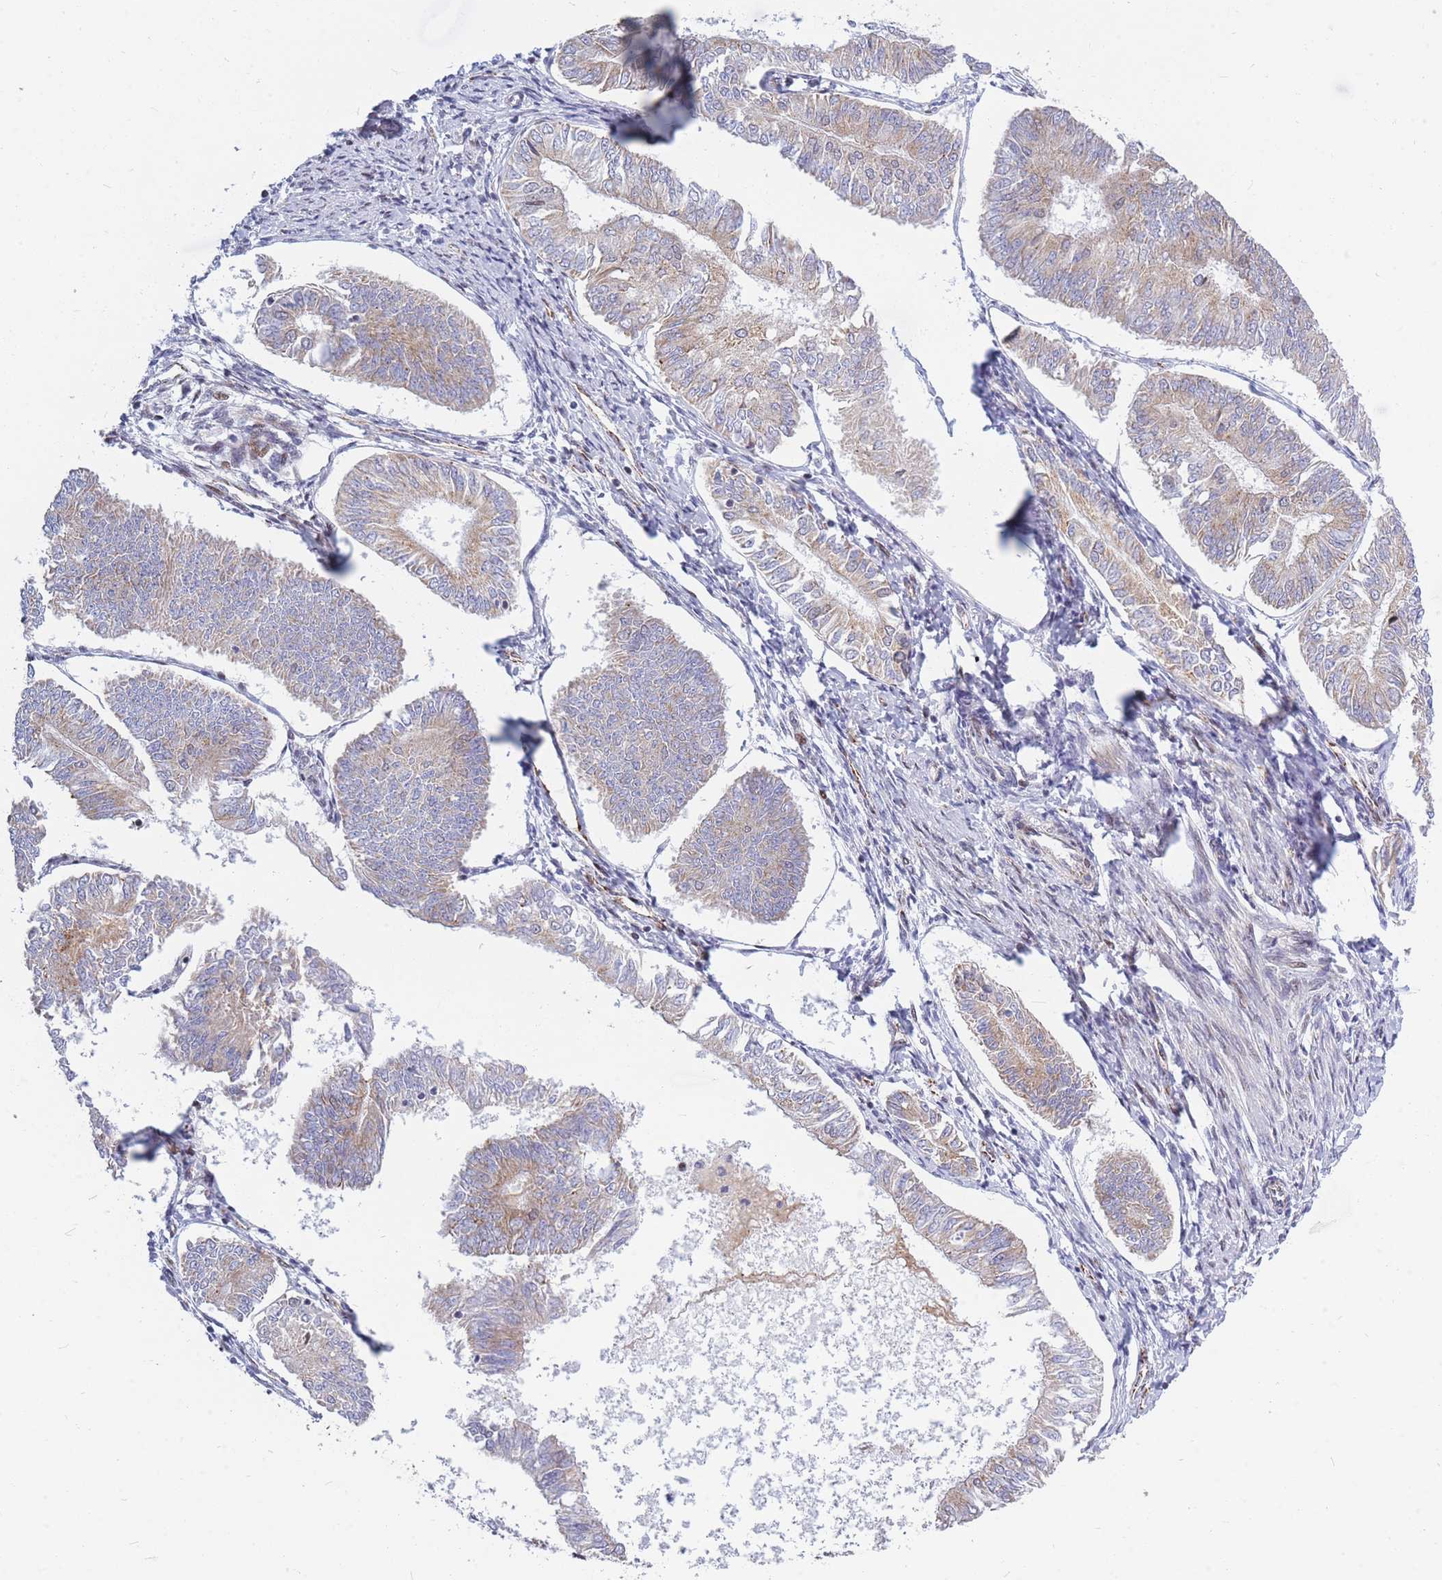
{"staining": {"intensity": "weak", "quantity": "25%-75%", "location": "cytoplasmic/membranous"}, "tissue": "endometrial cancer", "cell_type": "Tumor cells", "image_type": "cancer", "snomed": [{"axis": "morphology", "description": "Adenocarcinoma, NOS"}, {"axis": "topography", "description": "Endometrium"}], "caption": "IHC (DAB (3,3'-diaminobenzidine)) staining of human endometrial adenocarcinoma shows weak cytoplasmic/membranous protein staining in about 25%-75% of tumor cells.", "gene": "MOB4", "patient": {"sex": "female", "age": 58}}